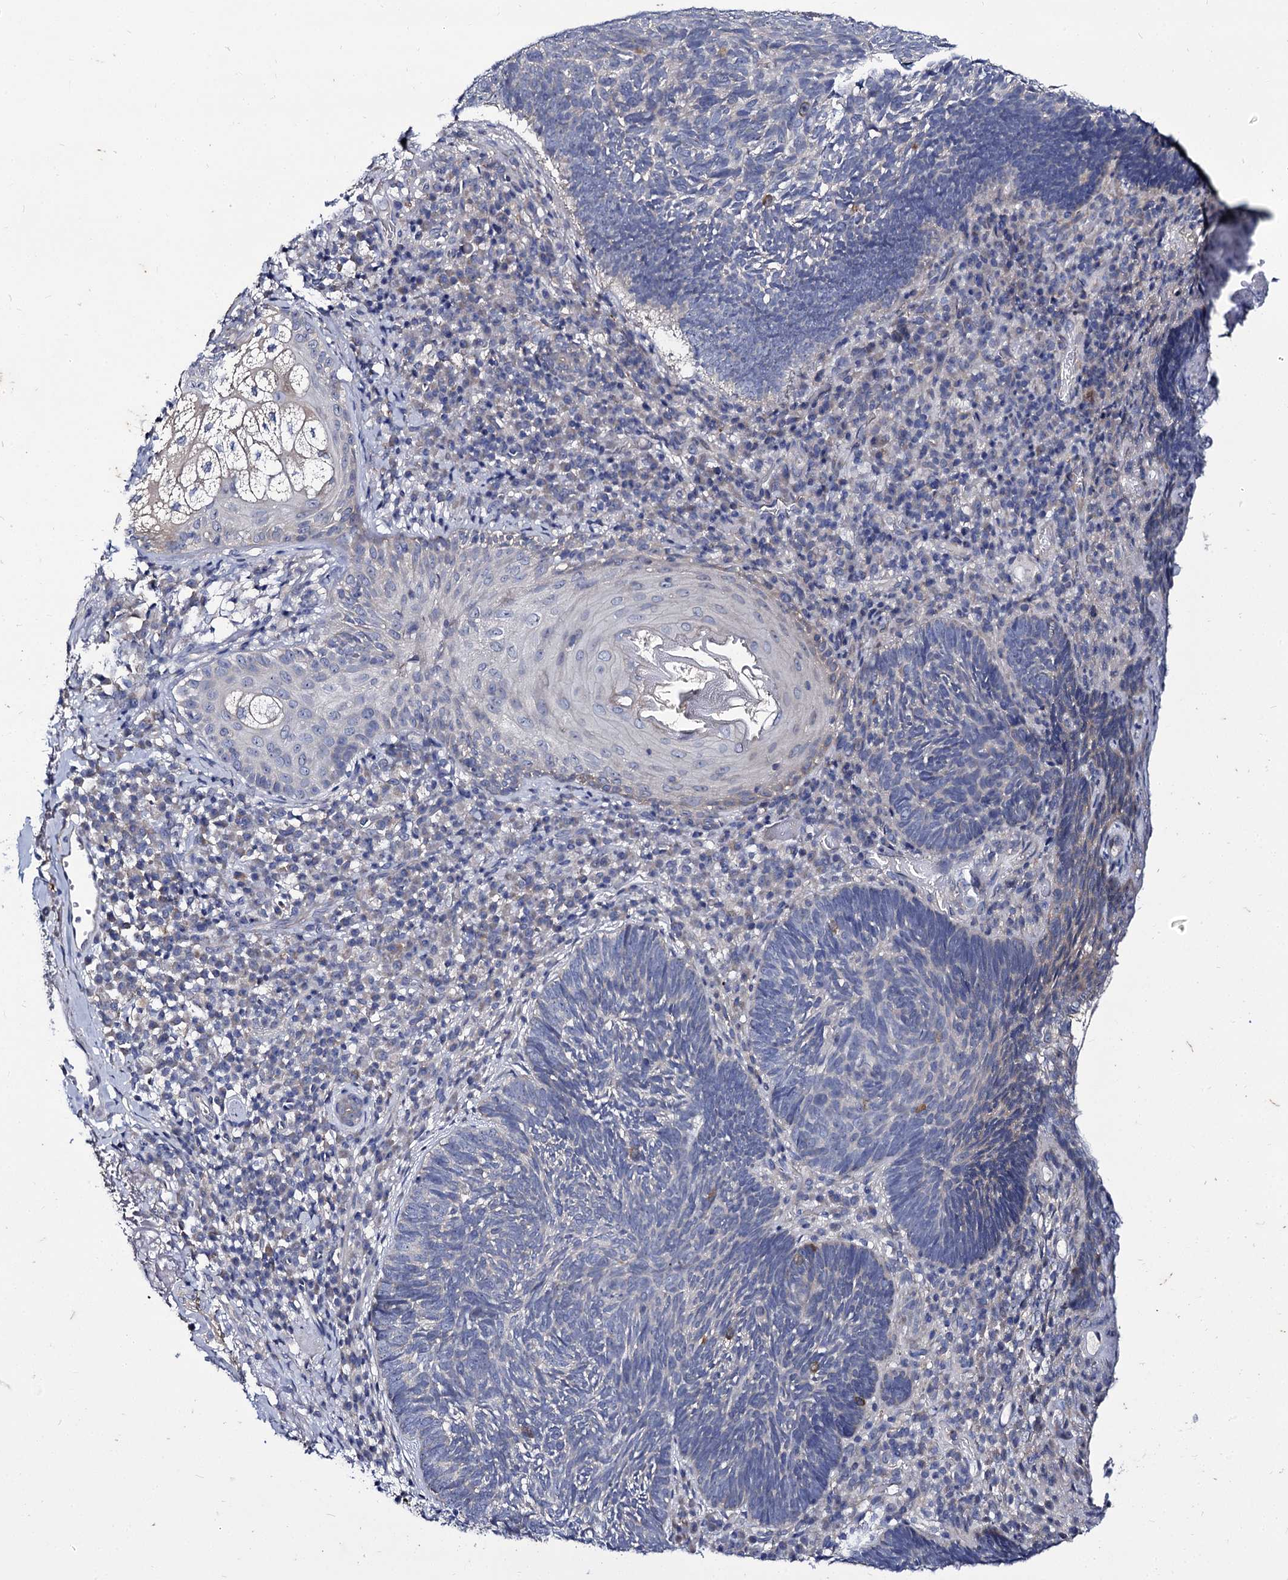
{"staining": {"intensity": "negative", "quantity": "none", "location": "none"}, "tissue": "skin cancer", "cell_type": "Tumor cells", "image_type": "cancer", "snomed": [{"axis": "morphology", "description": "Basal cell carcinoma"}, {"axis": "topography", "description": "Skin"}], "caption": "DAB immunohistochemical staining of human skin cancer demonstrates no significant positivity in tumor cells.", "gene": "PANX2", "patient": {"sex": "male", "age": 88}}